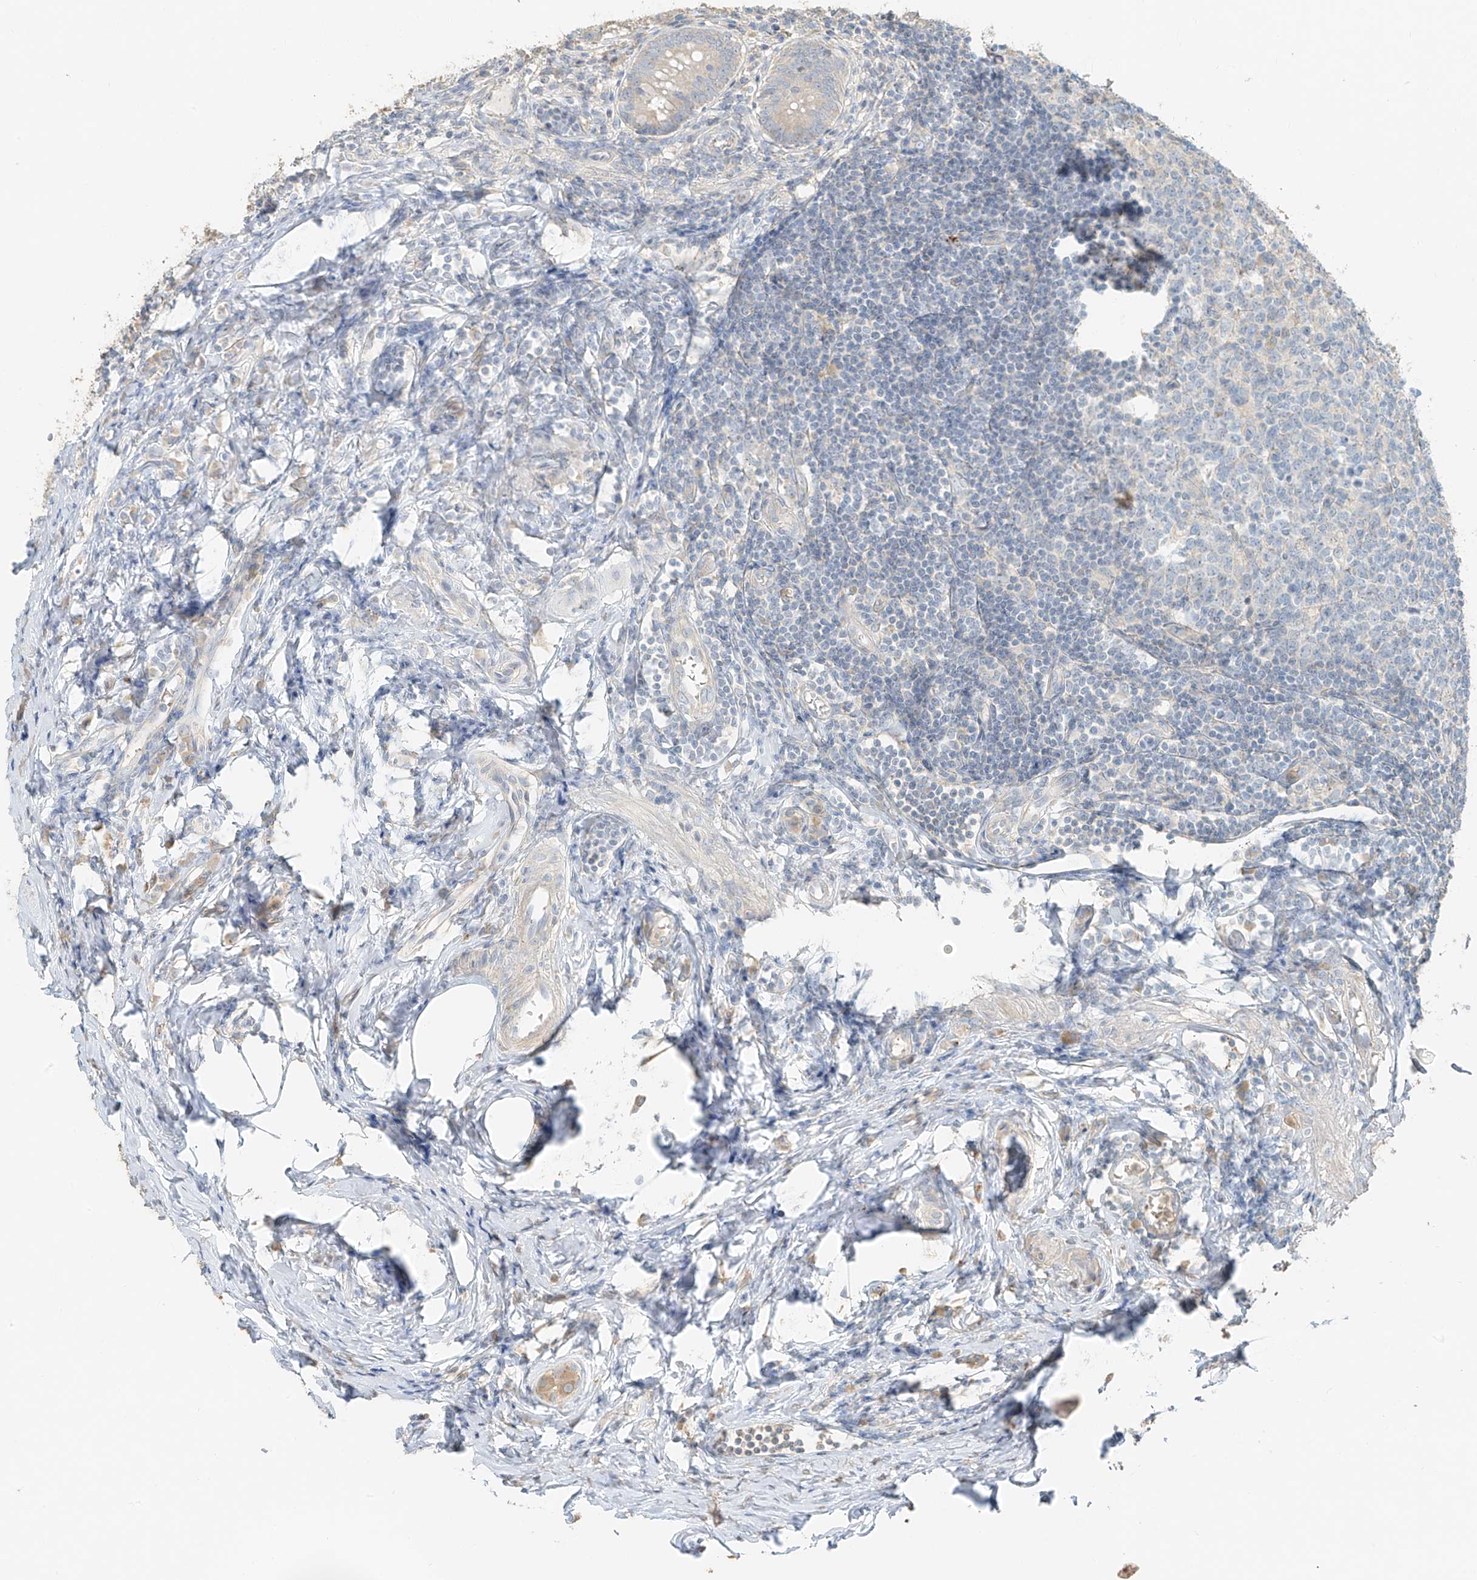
{"staining": {"intensity": "moderate", "quantity": ">75%", "location": "cytoplasmic/membranous"}, "tissue": "appendix", "cell_type": "Glandular cells", "image_type": "normal", "snomed": [{"axis": "morphology", "description": "Normal tissue, NOS"}, {"axis": "topography", "description": "Appendix"}], "caption": "Moderate cytoplasmic/membranous protein staining is seen in approximately >75% of glandular cells in appendix. The staining was performed using DAB (3,3'-diaminobenzidine), with brown indicating positive protein expression. Nuclei are stained blue with hematoxylin.", "gene": "RFTN2", "patient": {"sex": "female", "age": 54}}